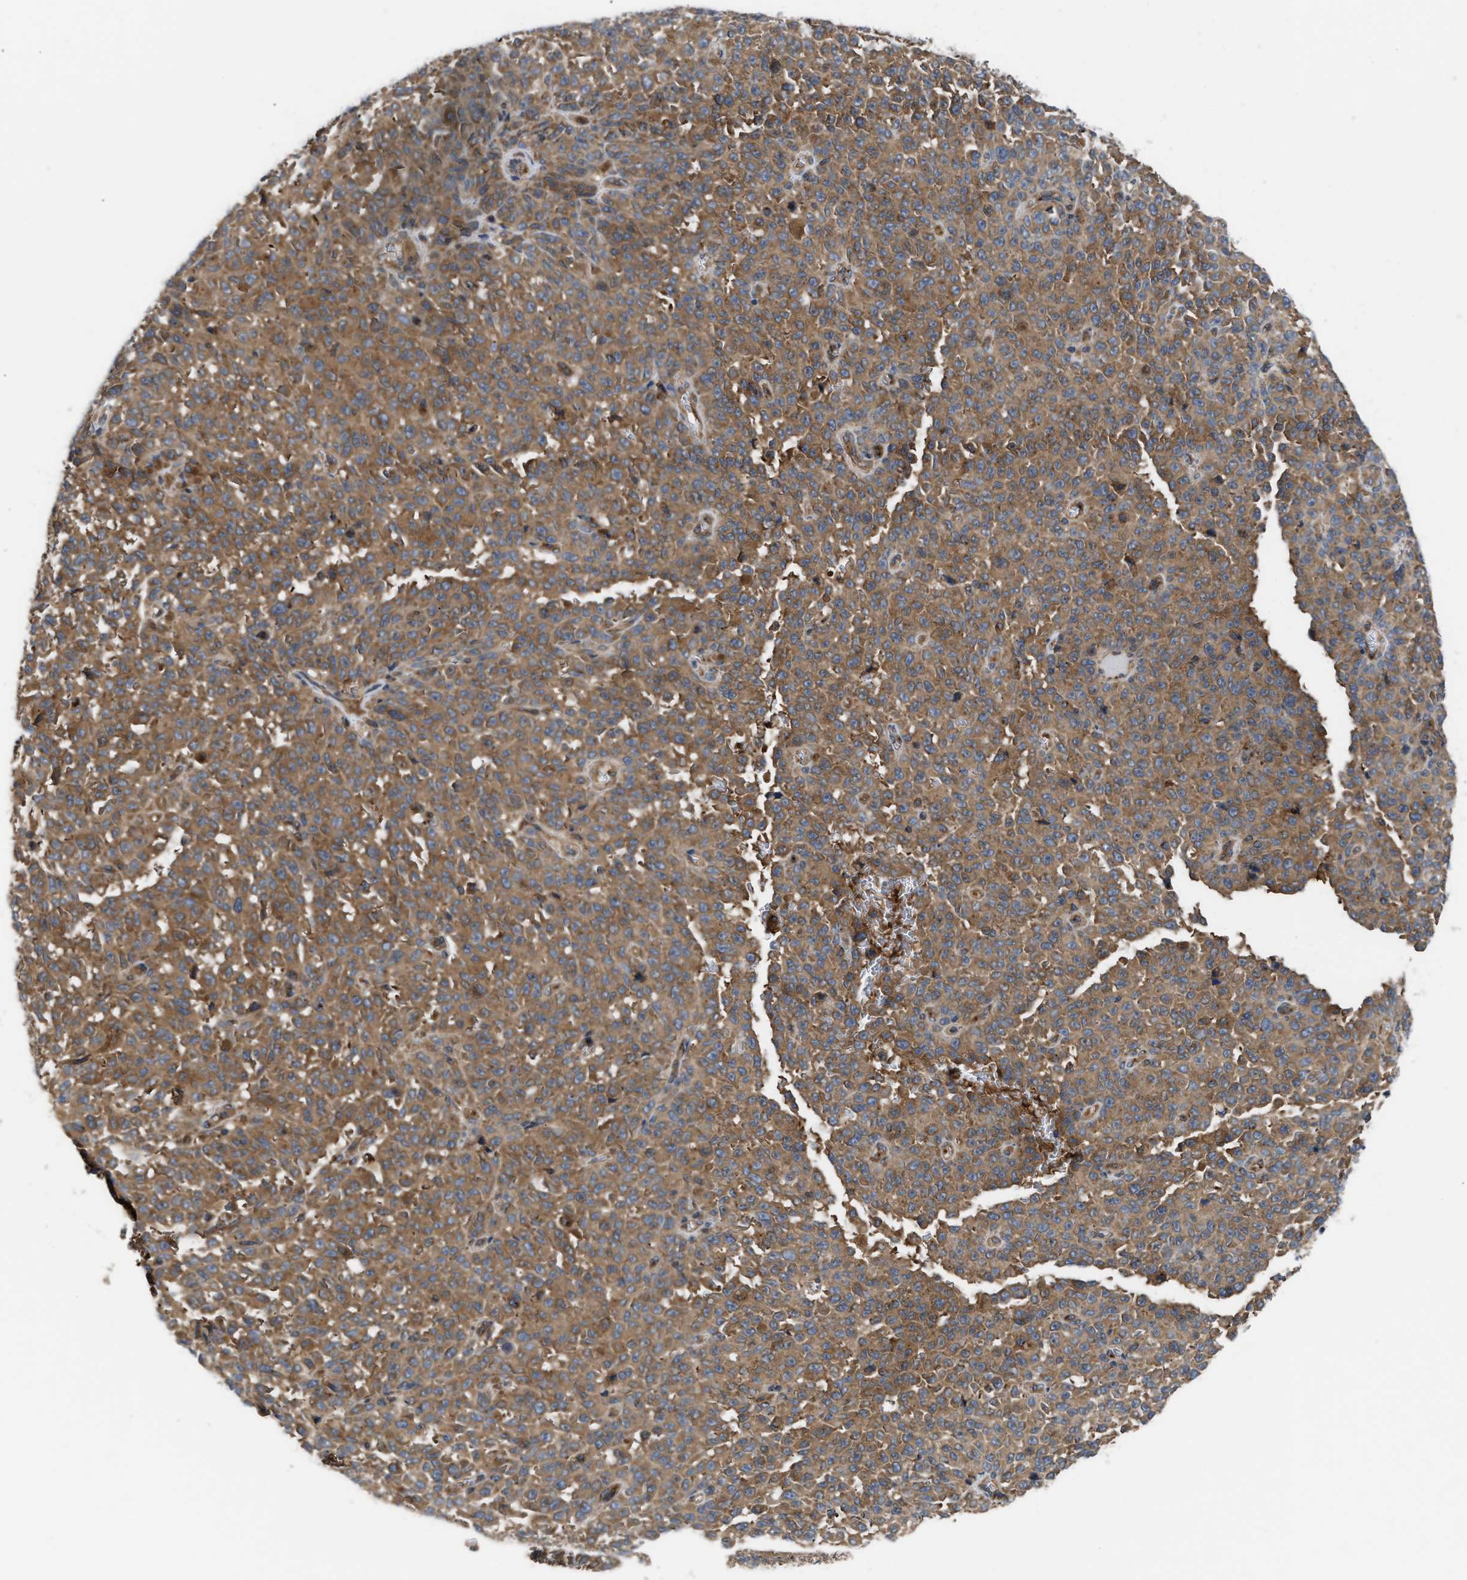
{"staining": {"intensity": "moderate", "quantity": ">75%", "location": "cytoplasmic/membranous"}, "tissue": "melanoma", "cell_type": "Tumor cells", "image_type": "cancer", "snomed": [{"axis": "morphology", "description": "Malignant melanoma, NOS"}, {"axis": "topography", "description": "Skin"}], "caption": "Malignant melanoma tissue shows moderate cytoplasmic/membranous positivity in approximately >75% of tumor cells, visualized by immunohistochemistry. Ihc stains the protein in brown and the nuclei are stained blue.", "gene": "LAPTM4B", "patient": {"sex": "female", "age": 82}}